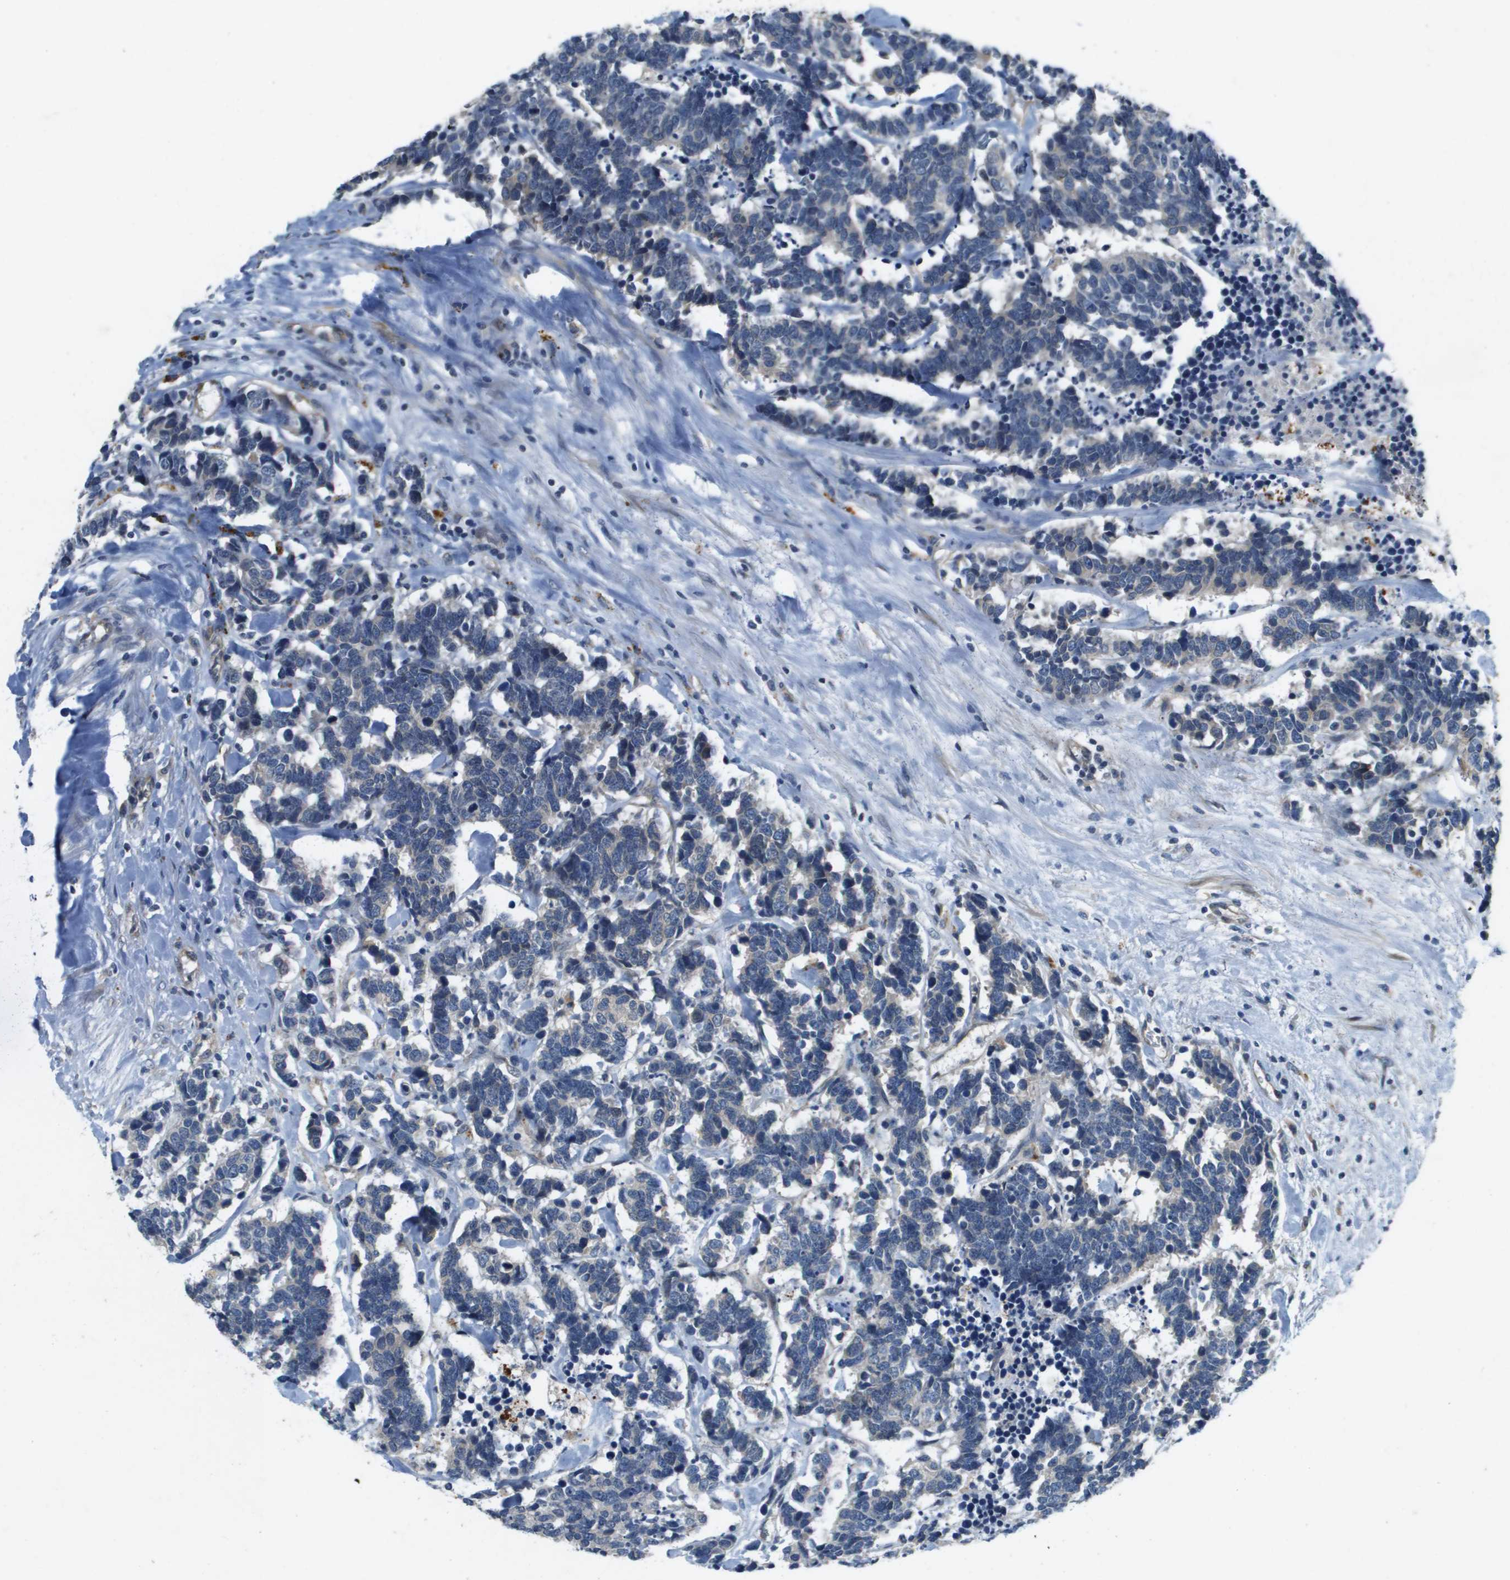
{"staining": {"intensity": "negative", "quantity": "none", "location": "none"}, "tissue": "carcinoid", "cell_type": "Tumor cells", "image_type": "cancer", "snomed": [{"axis": "morphology", "description": "Carcinoma, NOS"}, {"axis": "morphology", "description": "Carcinoid, malignant, NOS"}, {"axis": "topography", "description": "Urinary bladder"}], "caption": "This histopathology image is of carcinoid stained with immunohistochemistry (IHC) to label a protein in brown with the nuclei are counter-stained blue. There is no positivity in tumor cells.", "gene": "PGAP3", "patient": {"sex": "male", "age": 57}}